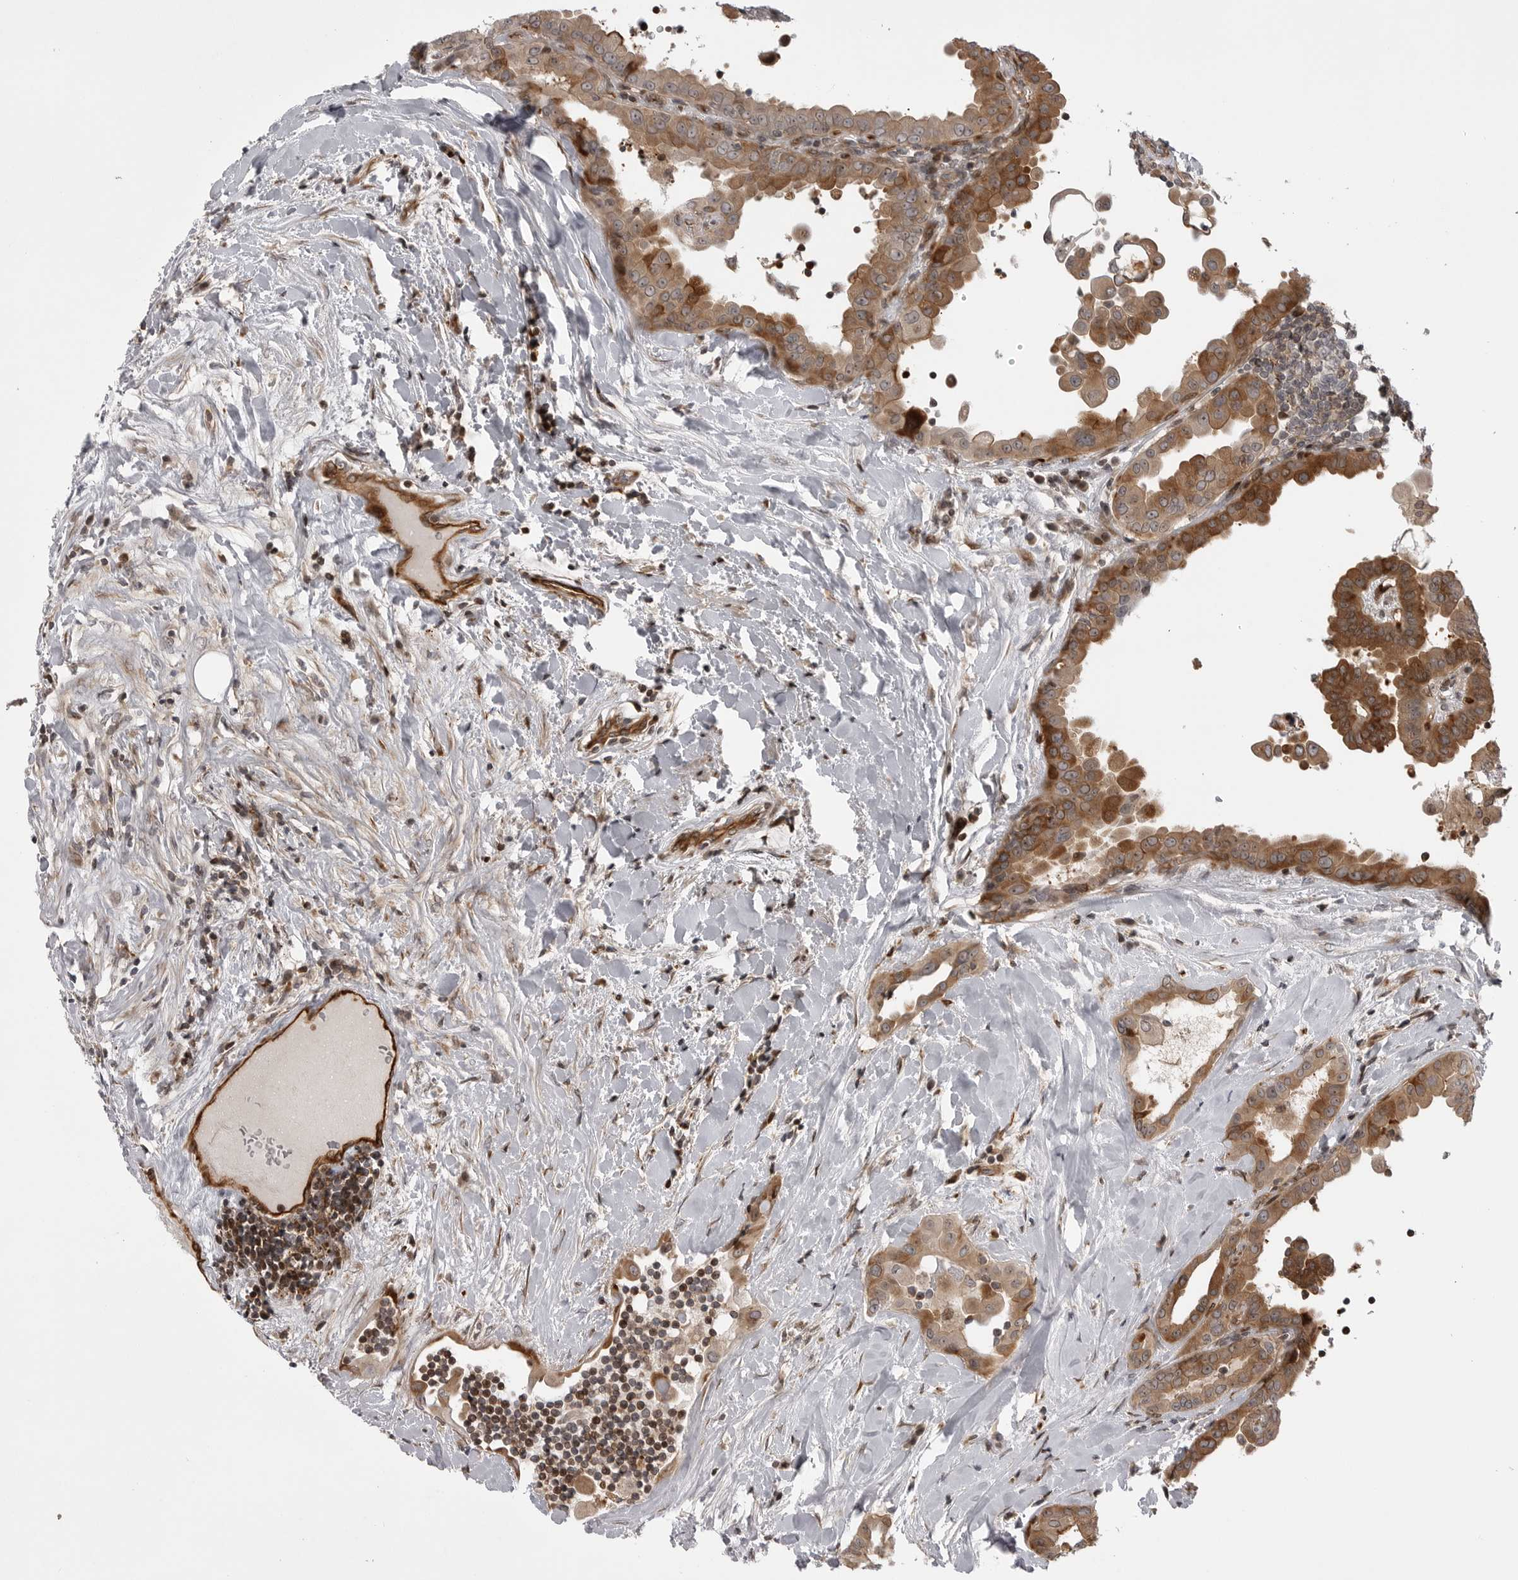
{"staining": {"intensity": "moderate", "quantity": ">75%", "location": "cytoplasmic/membranous"}, "tissue": "thyroid cancer", "cell_type": "Tumor cells", "image_type": "cancer", "snomed": [{"axis": "morphology", "description": "Papillary adenocarcinoma, NOS"}, {"axis": "topography", "description": "Thyroid gland"}], "caption": "Thyroid papillary adenocarcinoma stained for a protein (brown) exhibits moderate cytoplasmic/membranous positive staining in approximately >75% of tumor cells.", "gene": "ABL1", "patient": {"sex": "male", "age": 33}}